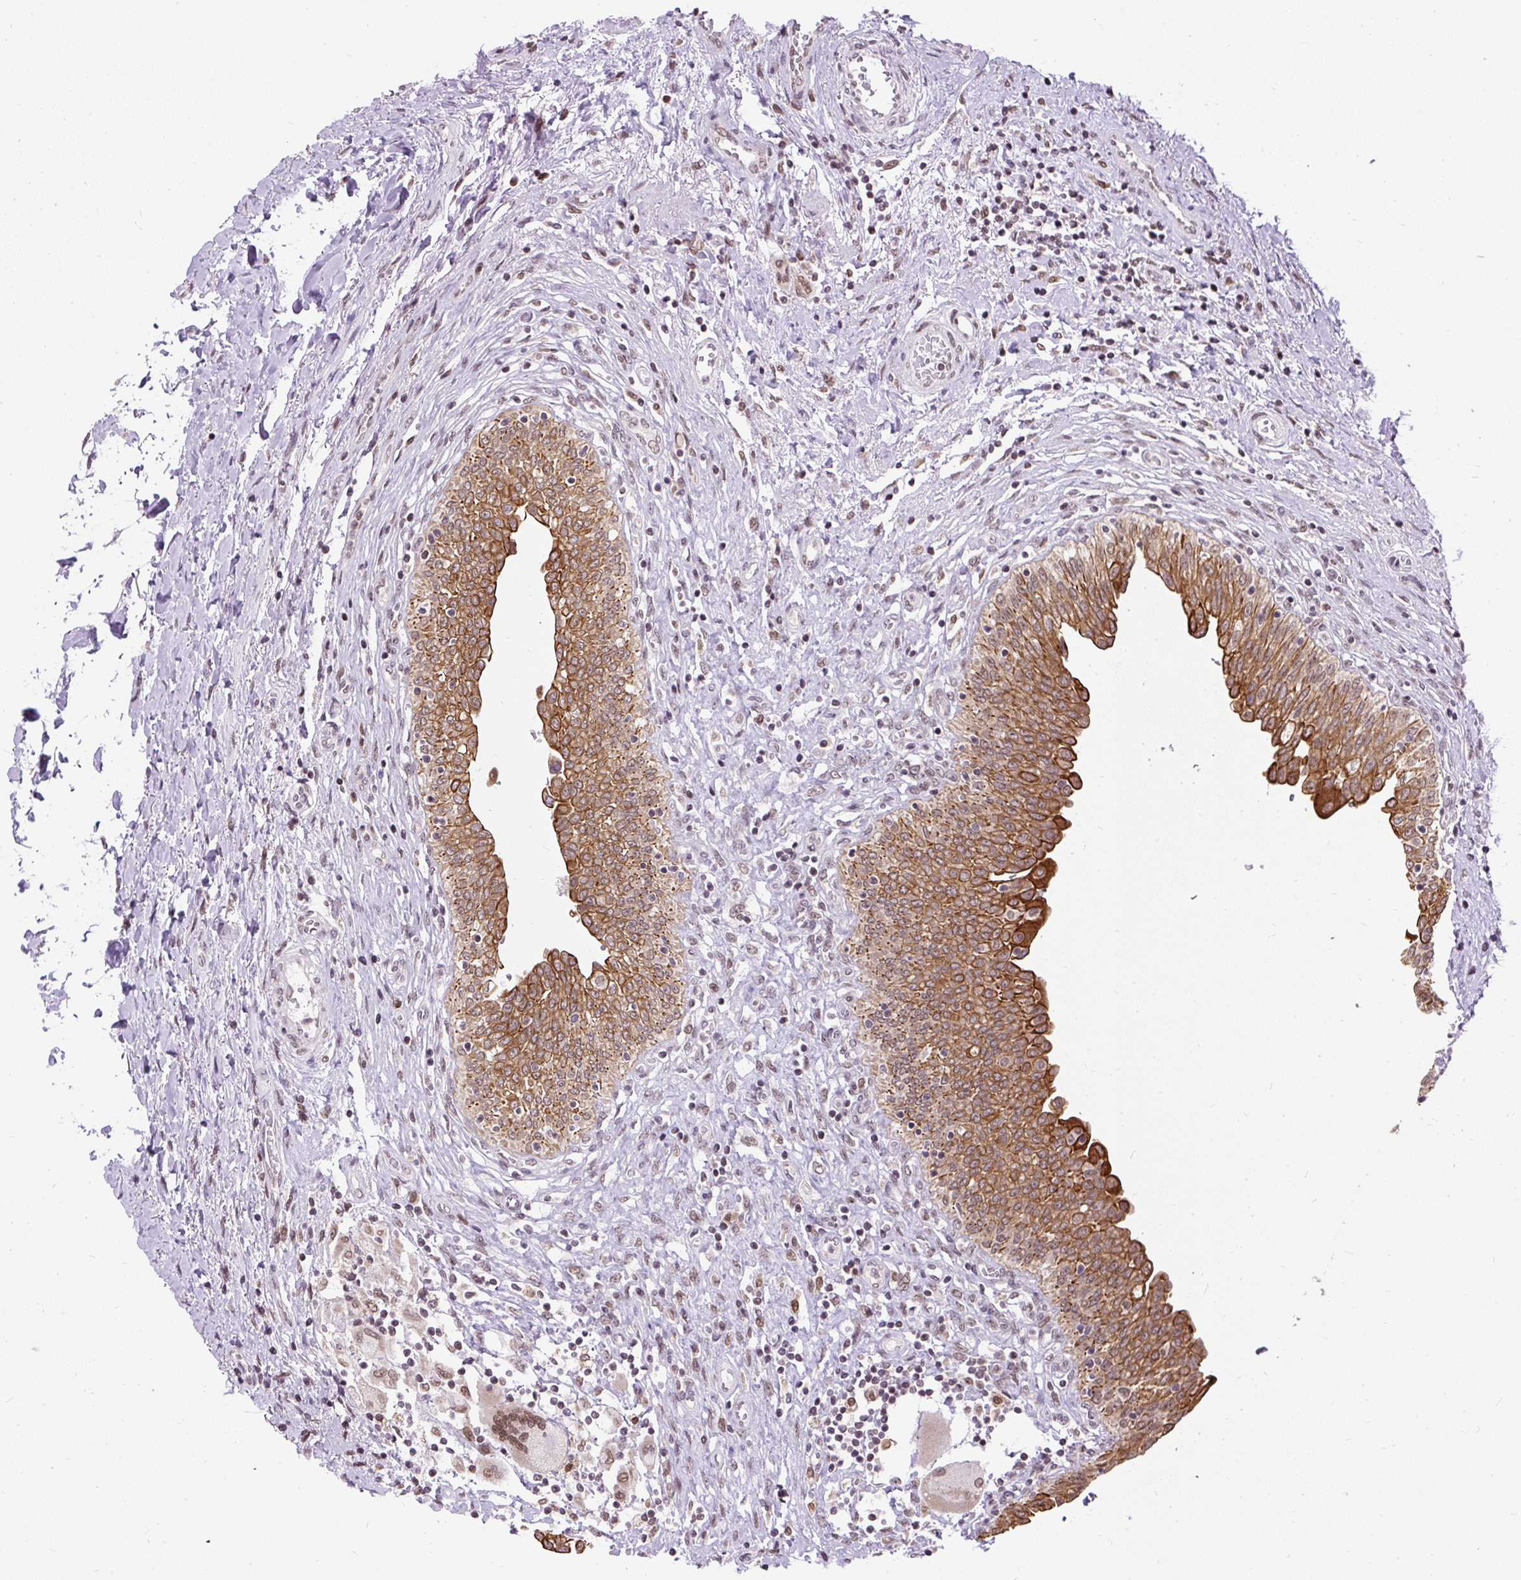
{"staining": {"intensity": "strong", "quantity": ">75%", "location": "cytoplasmic/membranous"}, "tissue": "urinary bladder", "cell_type": "Urothelial cells", "image_type": "normal", "snomed": [{"axis": "morphology", "description": "Normal tissue, NOS"}, {"axis": "topography", "description": "Urinary bladder"}], "caption": "IHC of unremarkable human urinary bladder shows high levels of strong cytoplasmic/membranous positivity in approximately >75% of urothelial cells.", "gene": "ZNF672", "patient": {"sex": "male", "age": 71}}